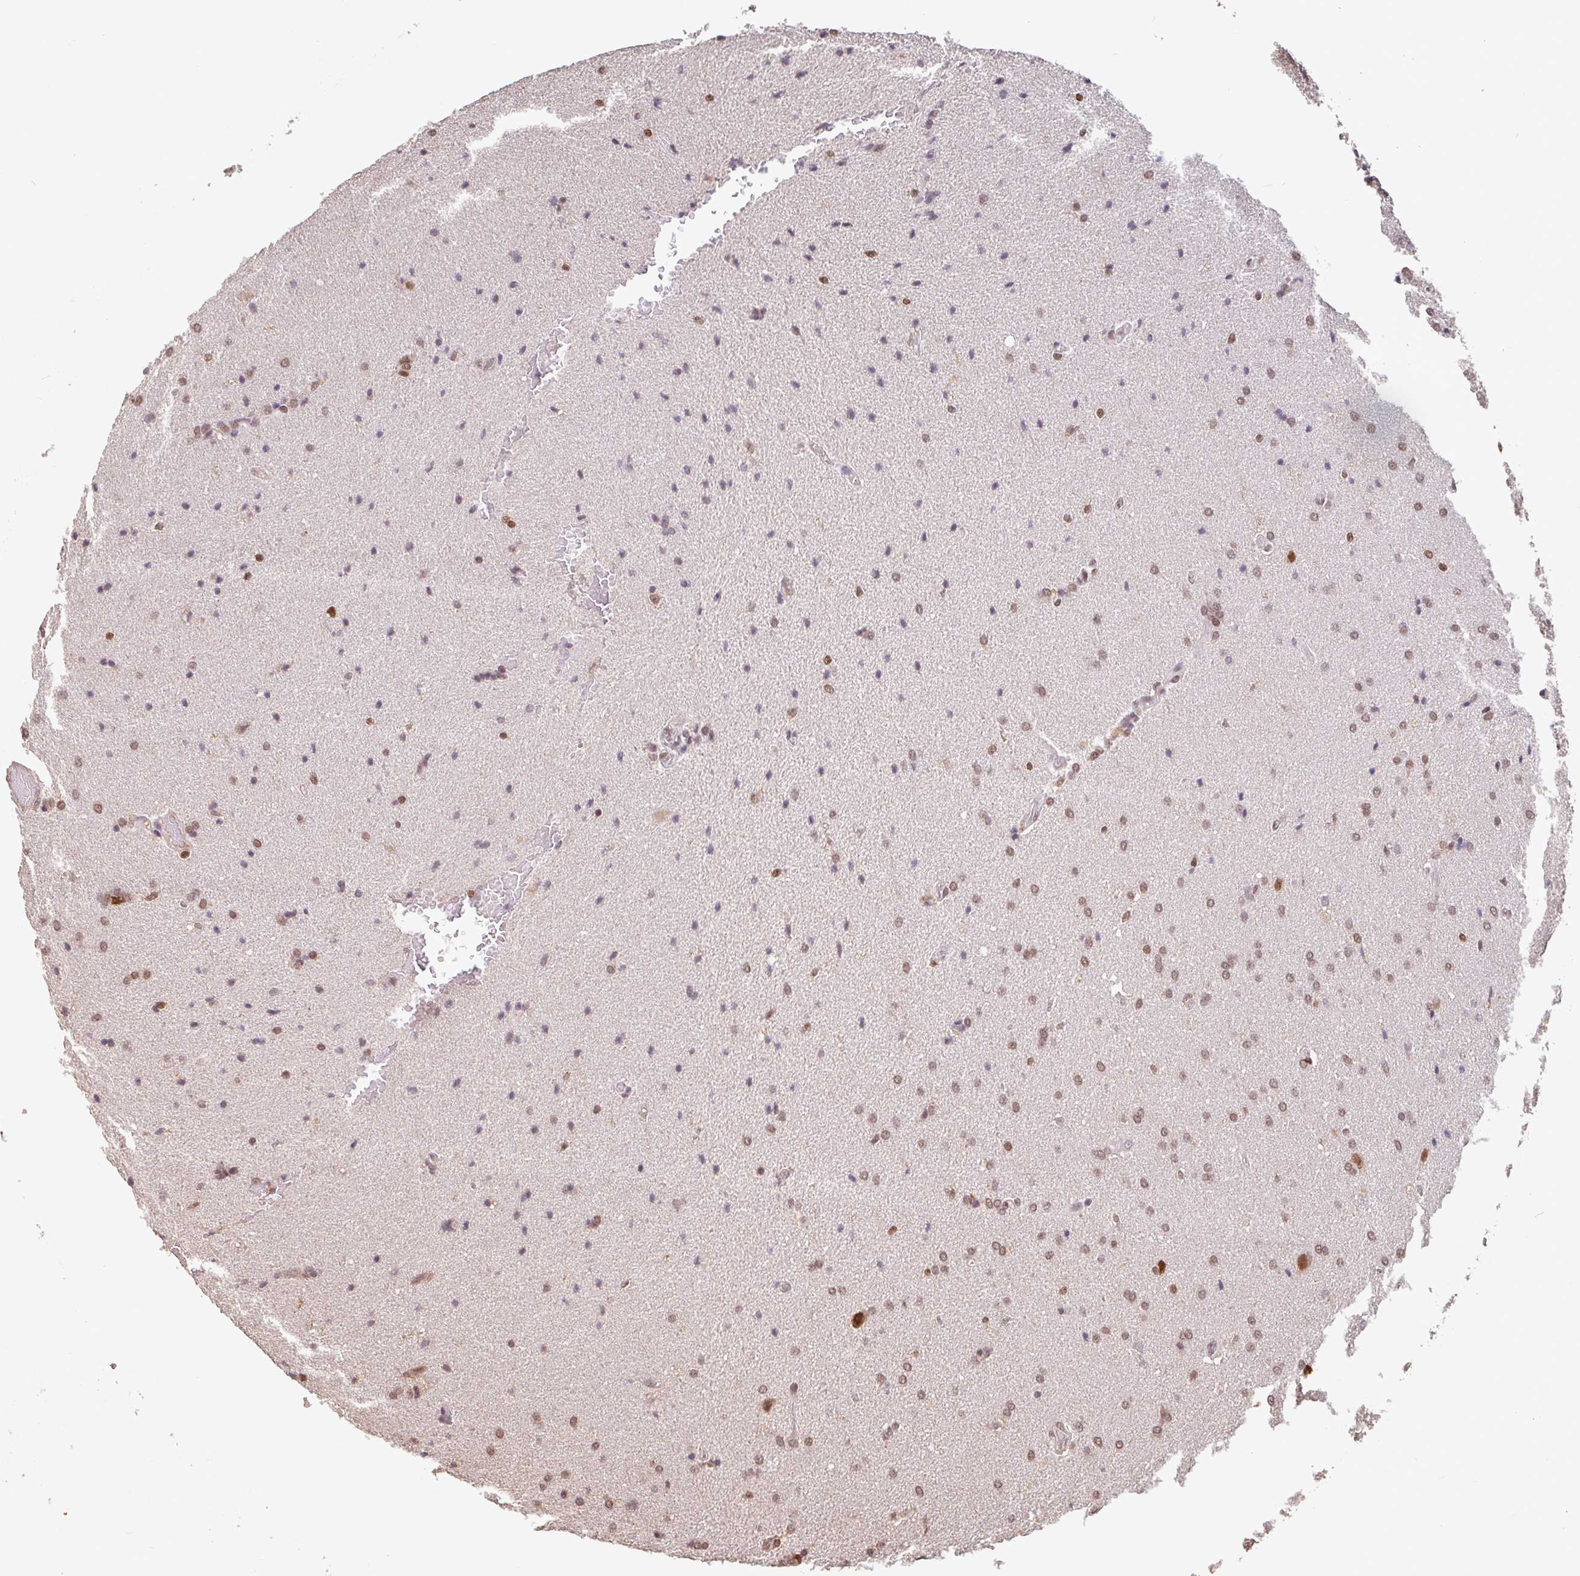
{"staining": {"intensity": "moderate", "quantity": ">75%", "location": "nuclear"}, "tissue": "glioma", "cell_type": "Tumor cells", "image_type": "cancer", "snomed": [{"axis": "morphology", "description": "Glioma, malignant, High grade"}, {"axis": "topography", "description": "Brain"}], "caption": "A photomicrograph showing moderate nuclear expression in approximately >75% of tumor cells in glioma, as visualized by brown immunohistochemical staining.", "gene": "DR1", "patient": {"sex": "male", "age": 56}}